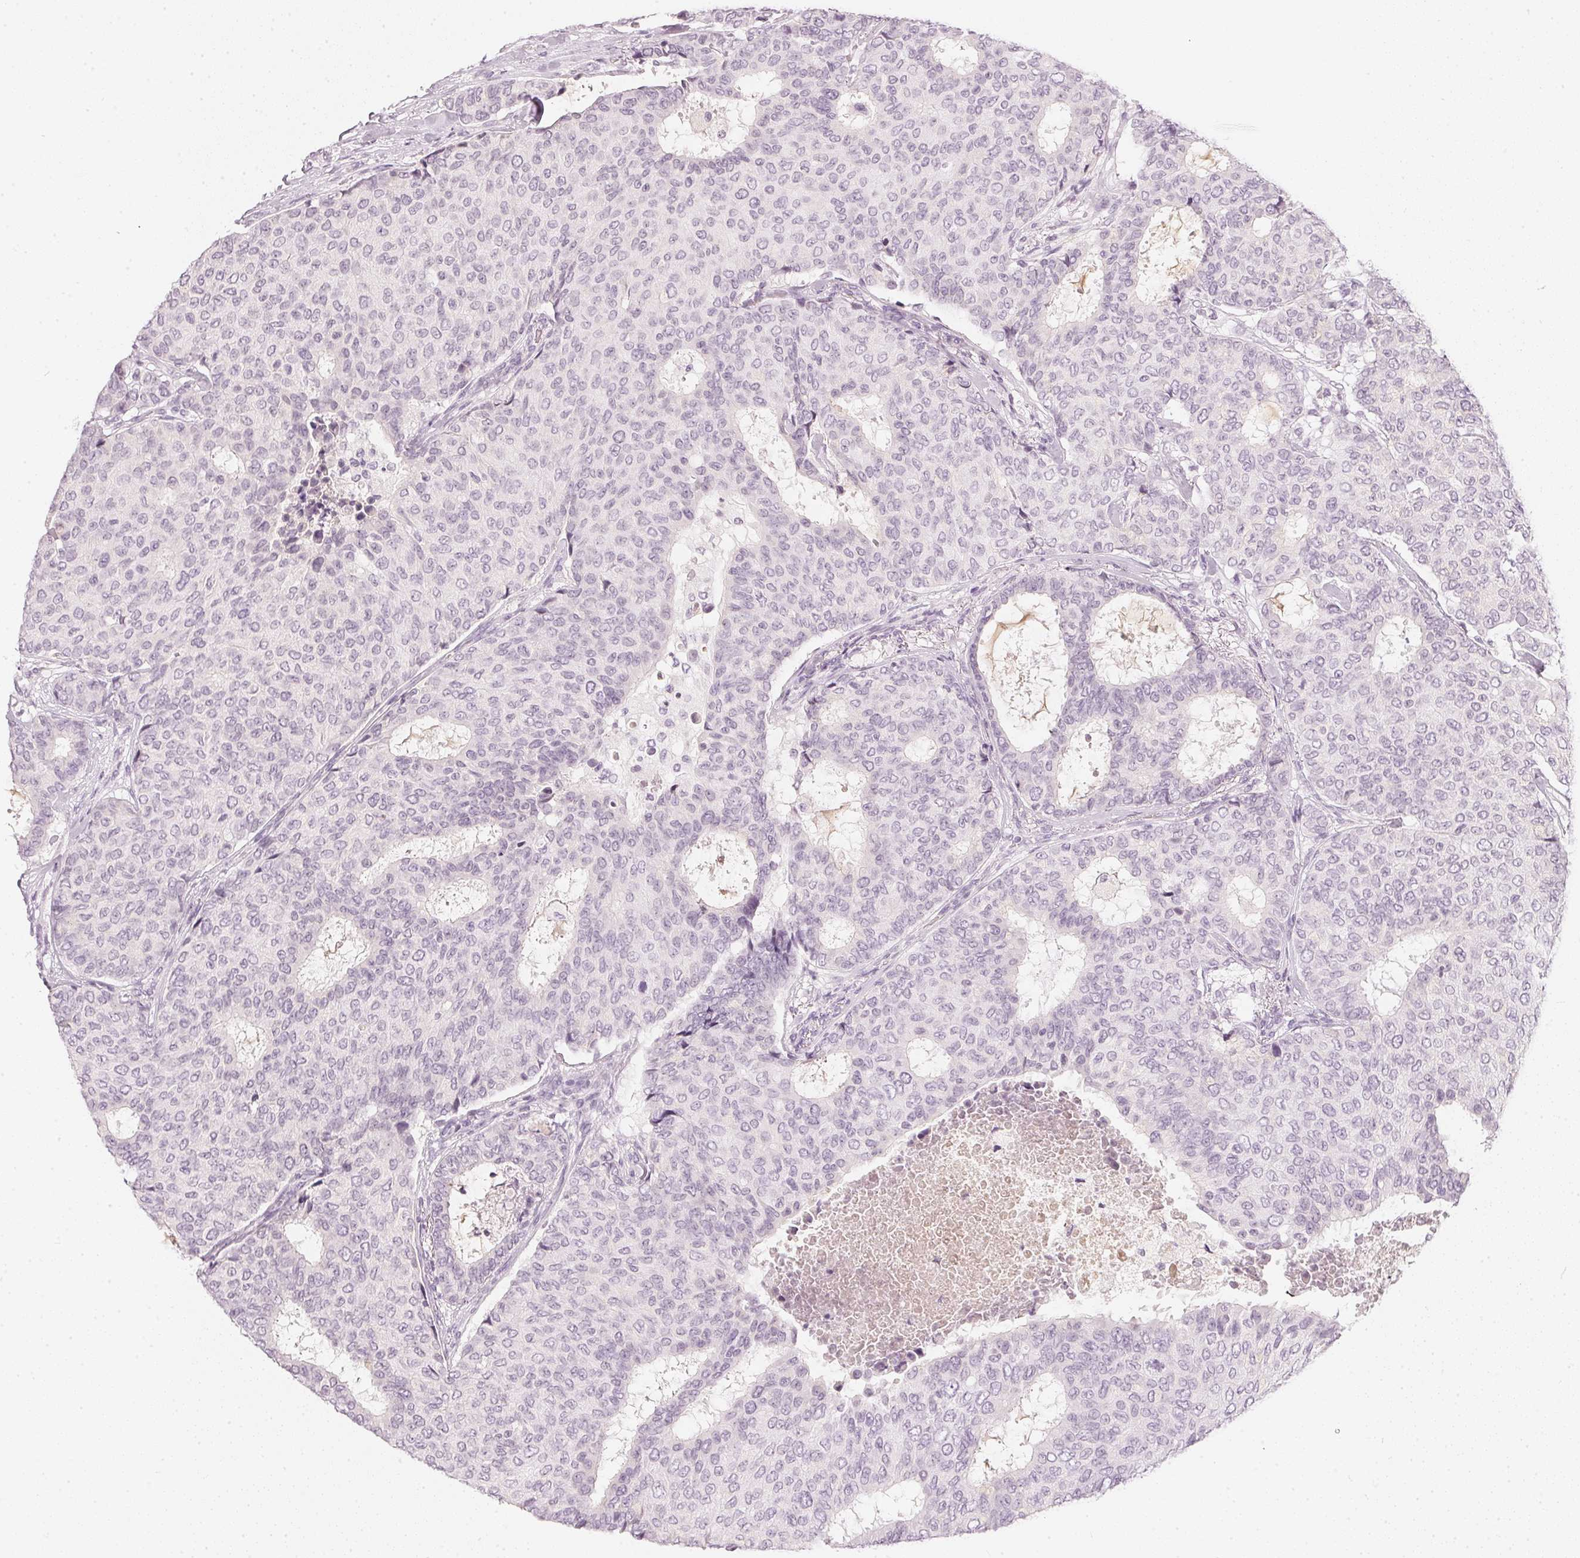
{"staining": {"intensity": "negative", "quantity": "none", "location": "none"}, "tissue": "breast cancer", "cell_type": "Tumor cells", "image_type": "cancer", "snomed": [{"axis": "morphology", "description": "Duct carcinoma"}, {"axis": "topography", "description": "Breast"}], "caption": "Immunohistochemistry of human breast cancer (intraductal carcinoma) demonstrates no staining in tumor cells.", "gene": "CHST4", "patient": {"sex": "female", "age": 75}}